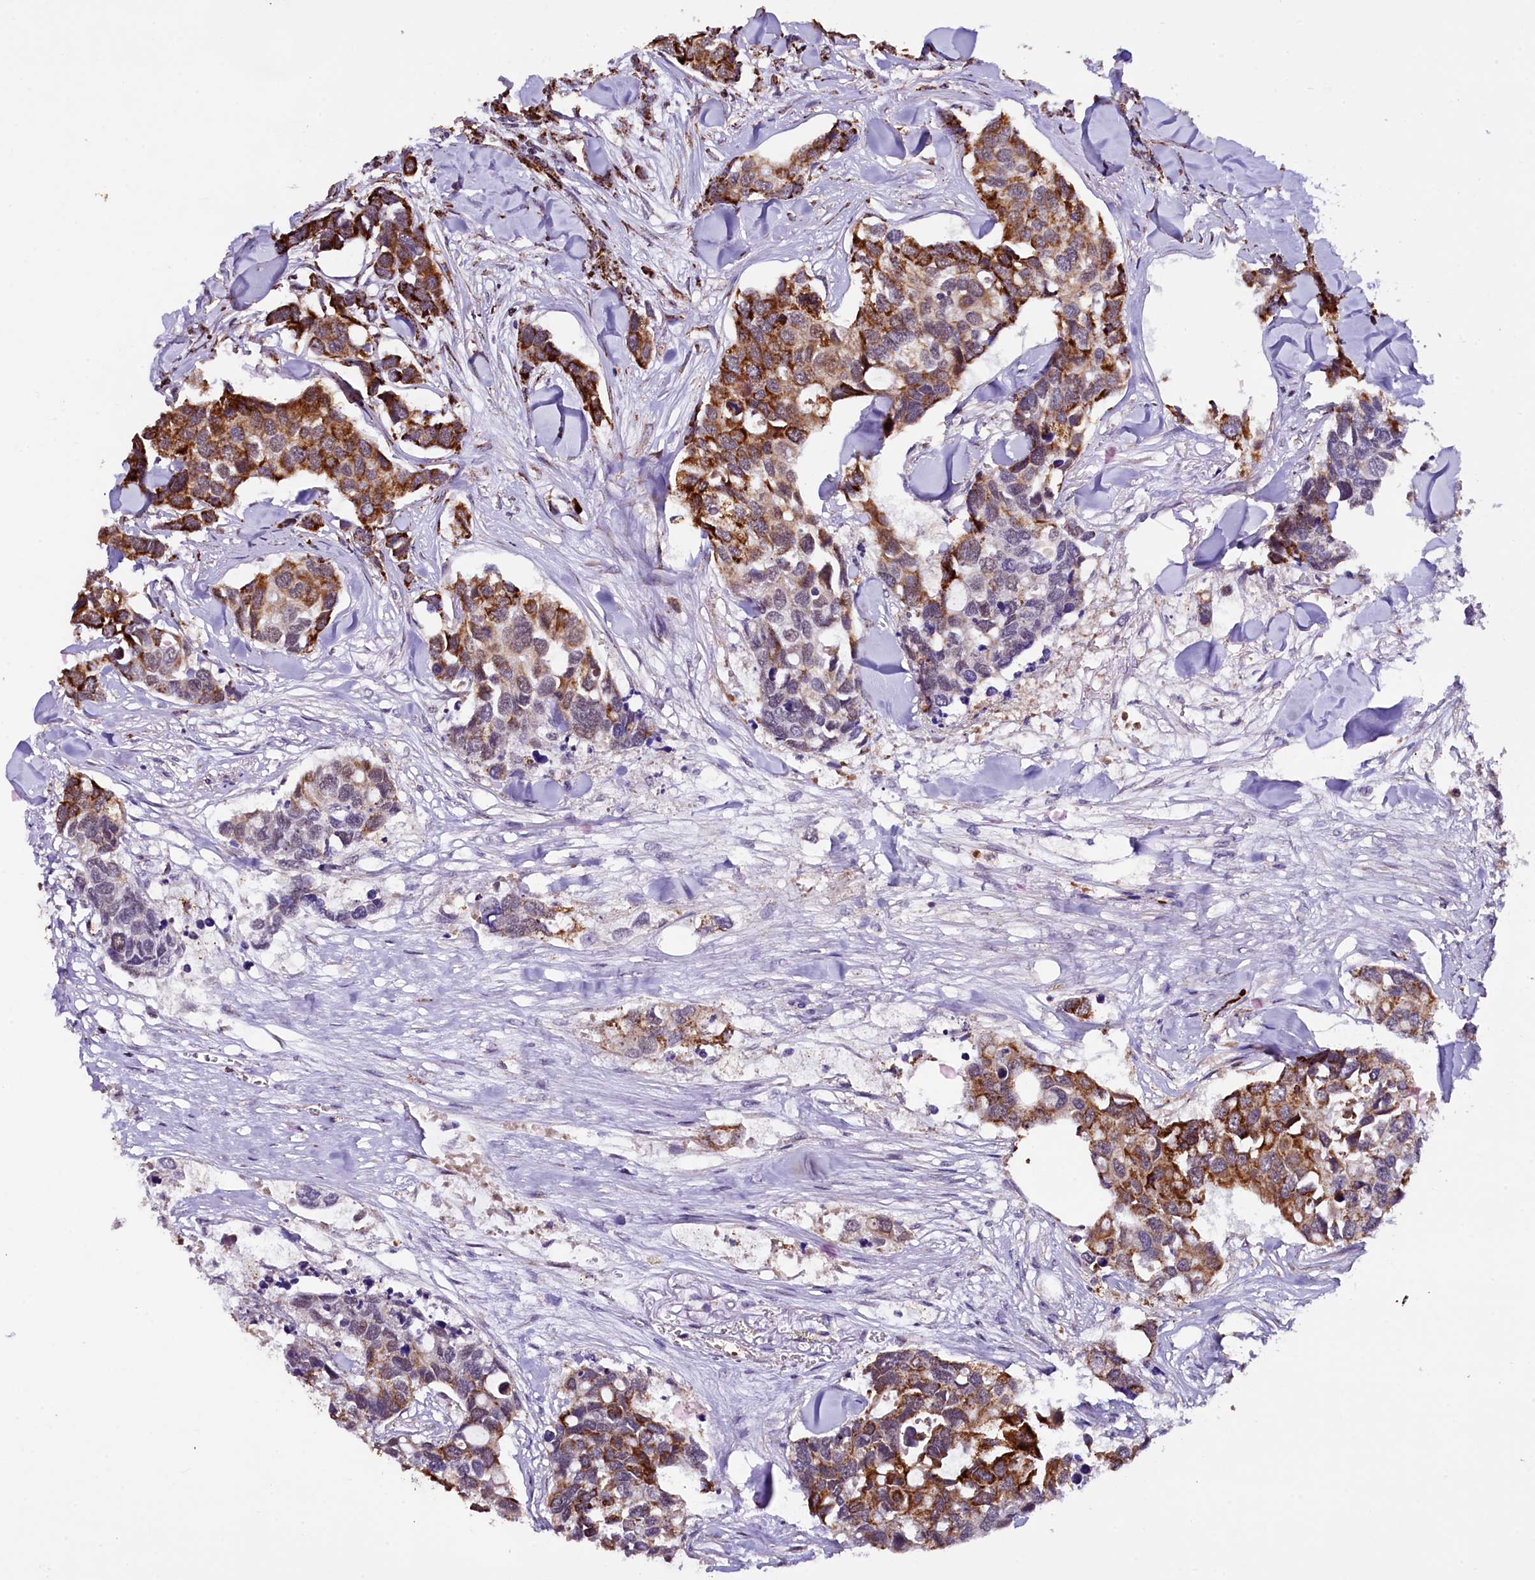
{"staining": {"intensity": "strong", "quantity": "25%-75%", "location": "cytoplasmic/membranous"}, "tissue": "breast cancer", "cell_type": "Tumor cells", "image_type": "cancer", "snomed": [{"axis": "morphology", "description": "Duct carcinoma"}, {"axis": "topography", "description": "Breast"}], "caption": "Immunohistochemical staining of breast invasive ductal carcinoma exhibits strong cytoplasmic/membranous protein staining in approximately 25%-75% of tumor cells. (DAB (3,3'-diaminobenzidine) IHC, brown staining for protein, blue staining for nuclei).", "gene": "KLC2", "patient": {"sex": "female", "age": 83}}